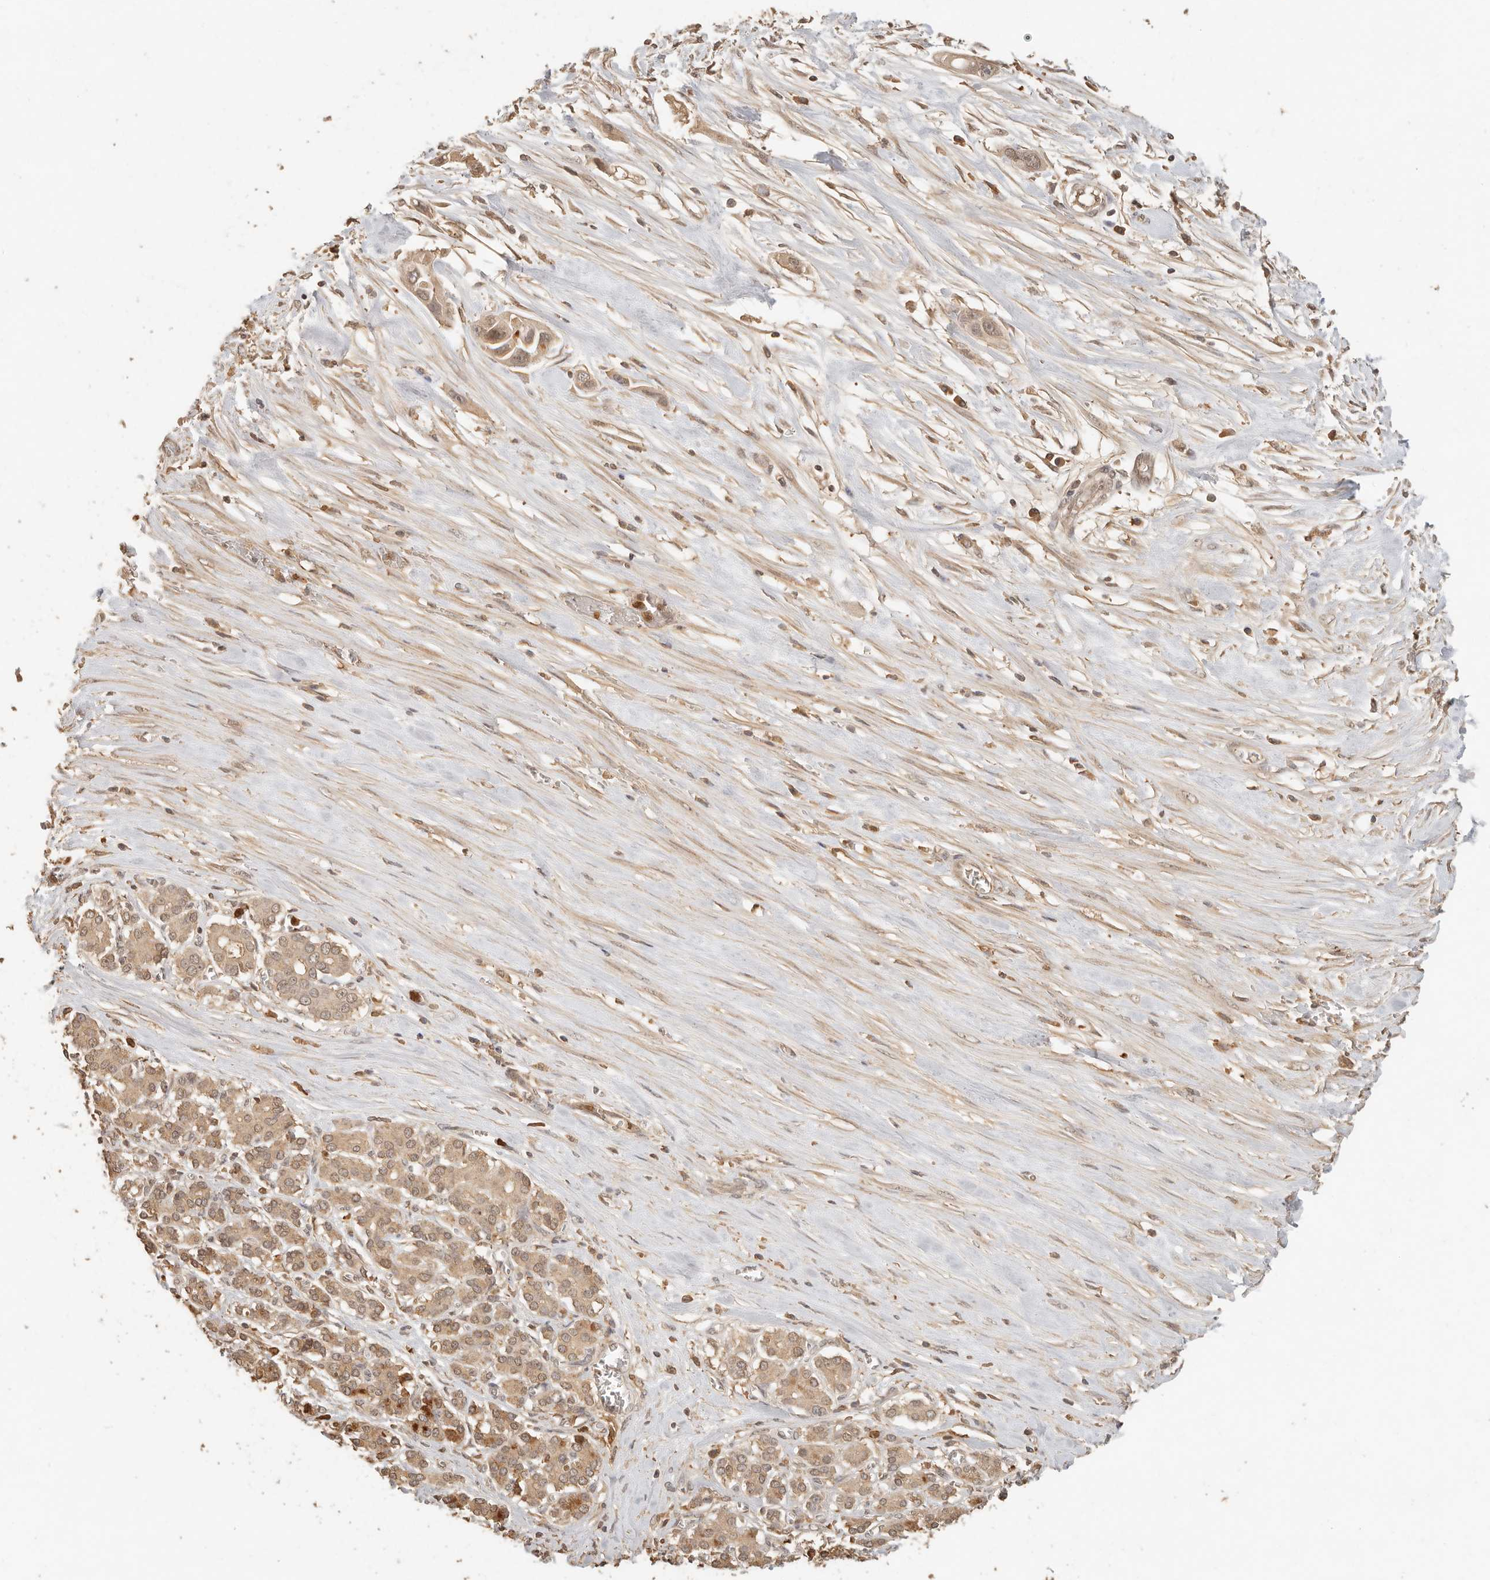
{"staining": {"intensity": "weak", "quantity": ">75%", "location": "cytoplasmic/membranous"}, "tissue": "pancreatic cancer", "cell_type": "Tumor cells", "image_type": "cancer", "snomed": [{"axis": "morphology", "description": "Adenocarcinoma, NOS"}, {"axis": "topography", "description": "Pancreas"}], "caption": "Protein expression analysis of adenocarcinoma (pancreatic) displays weak cytoplasmic/membranous positivity in approximately >75% of tumor cells. Nuclei are stained in blue.", "gene": "INTS11", "patient": {"sex": "female", "age": 60}}